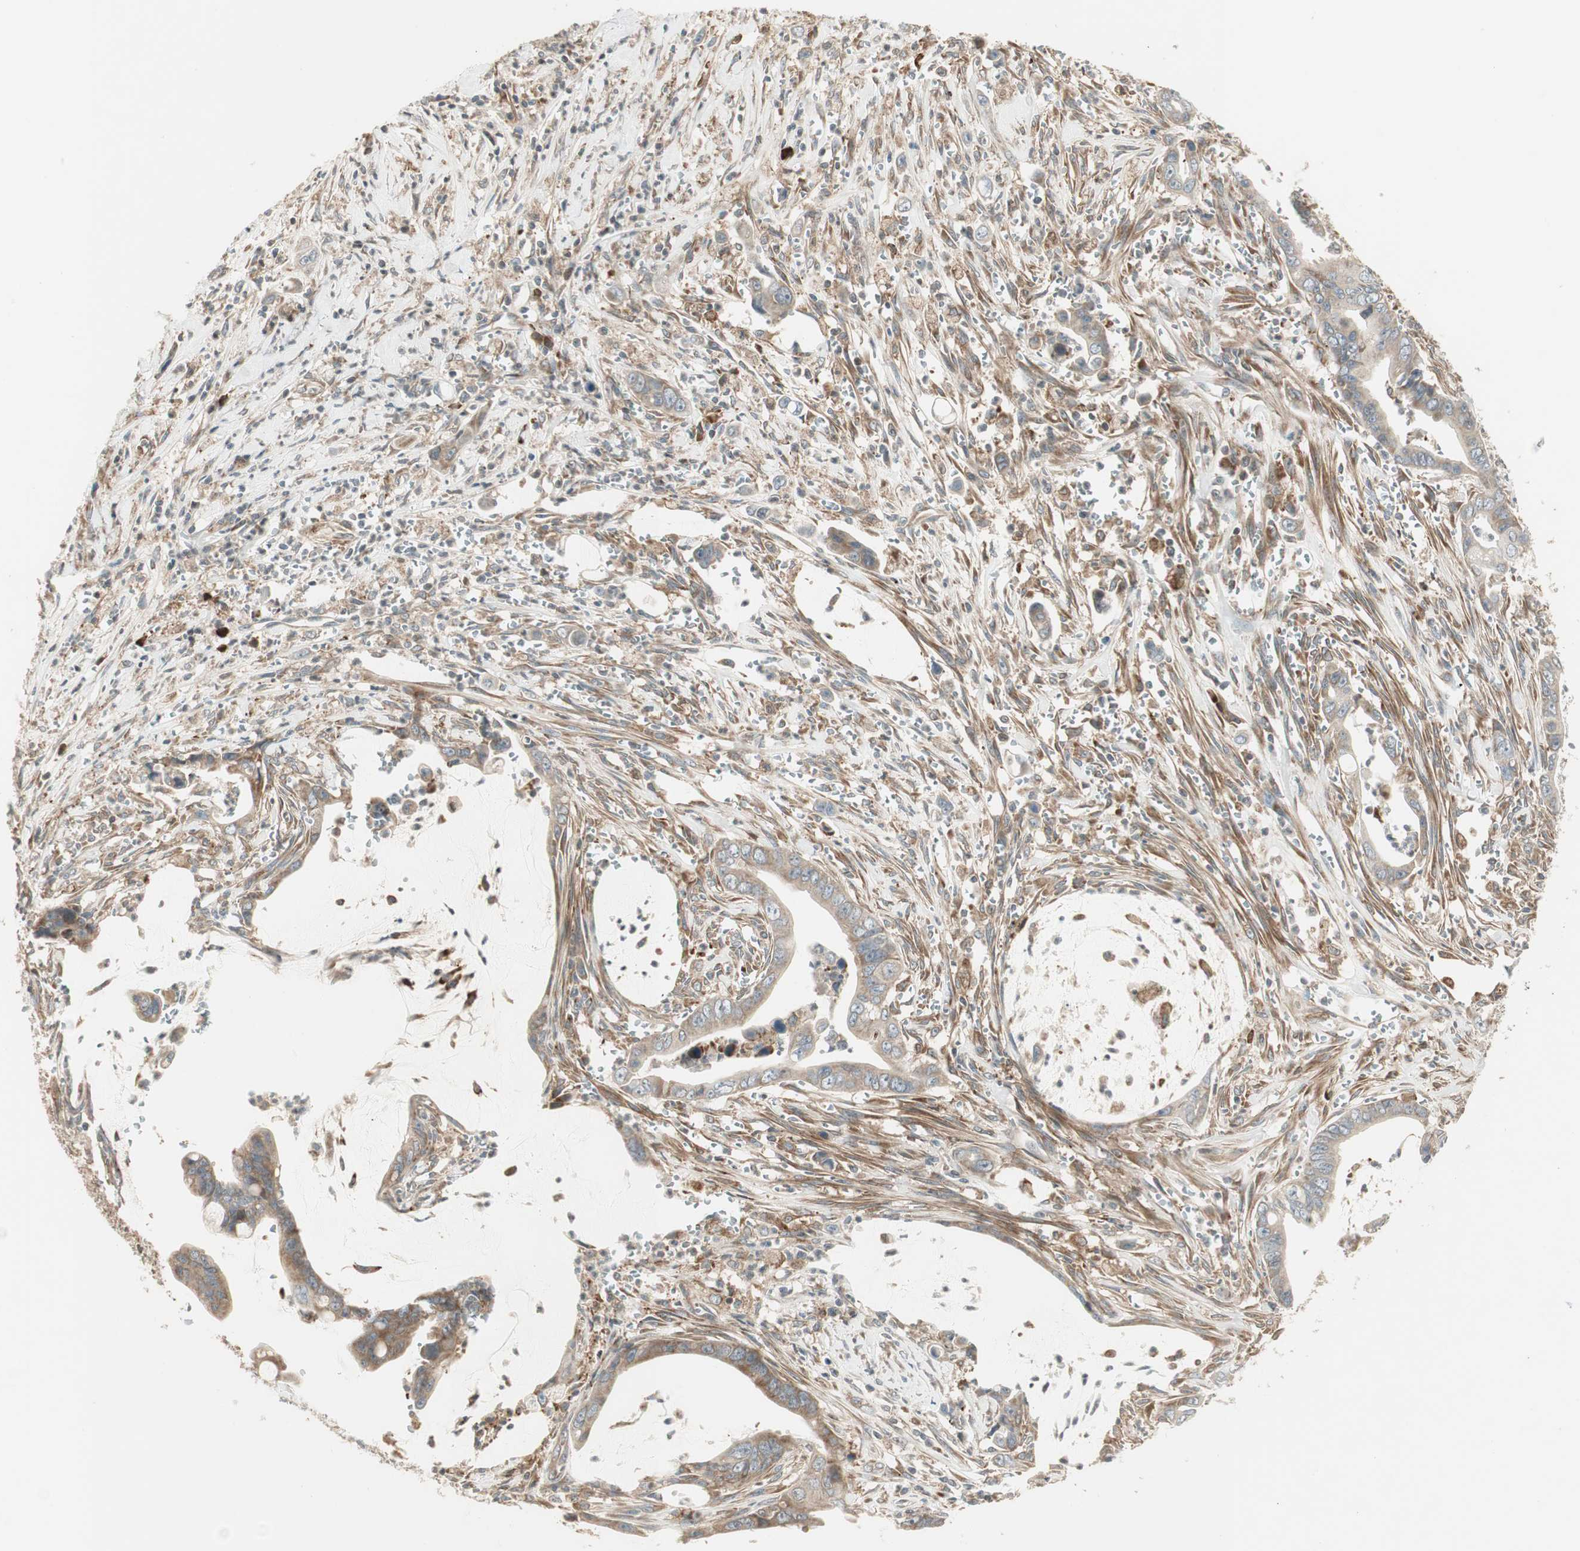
{"staining": {"intensity": "weak", "quantity": "<25%", "location": "cytoplasmic/membranous"}, "tissue": "pancreatic cancer", "cell_type": "Tumor cells", "image_type": "cancer", "snomed": [{"axis": "morphology", "description": "Adenocarcinoma, NOS"}, {"axis": "topography", "description": "Pancreas"}], "caption": "IHC photomicrograph of neoplastic tissue: human pancreatic cancer (adenocarcinoma) stained with DAB (3,3'-diaminobenzidine) reveals no significant protein staining in tumor cells. (DAB IHC visualized using brightfield microscopy, high magnification).", "gene": "SFRP1", "patient": {"sex": "male", "age": 59}}